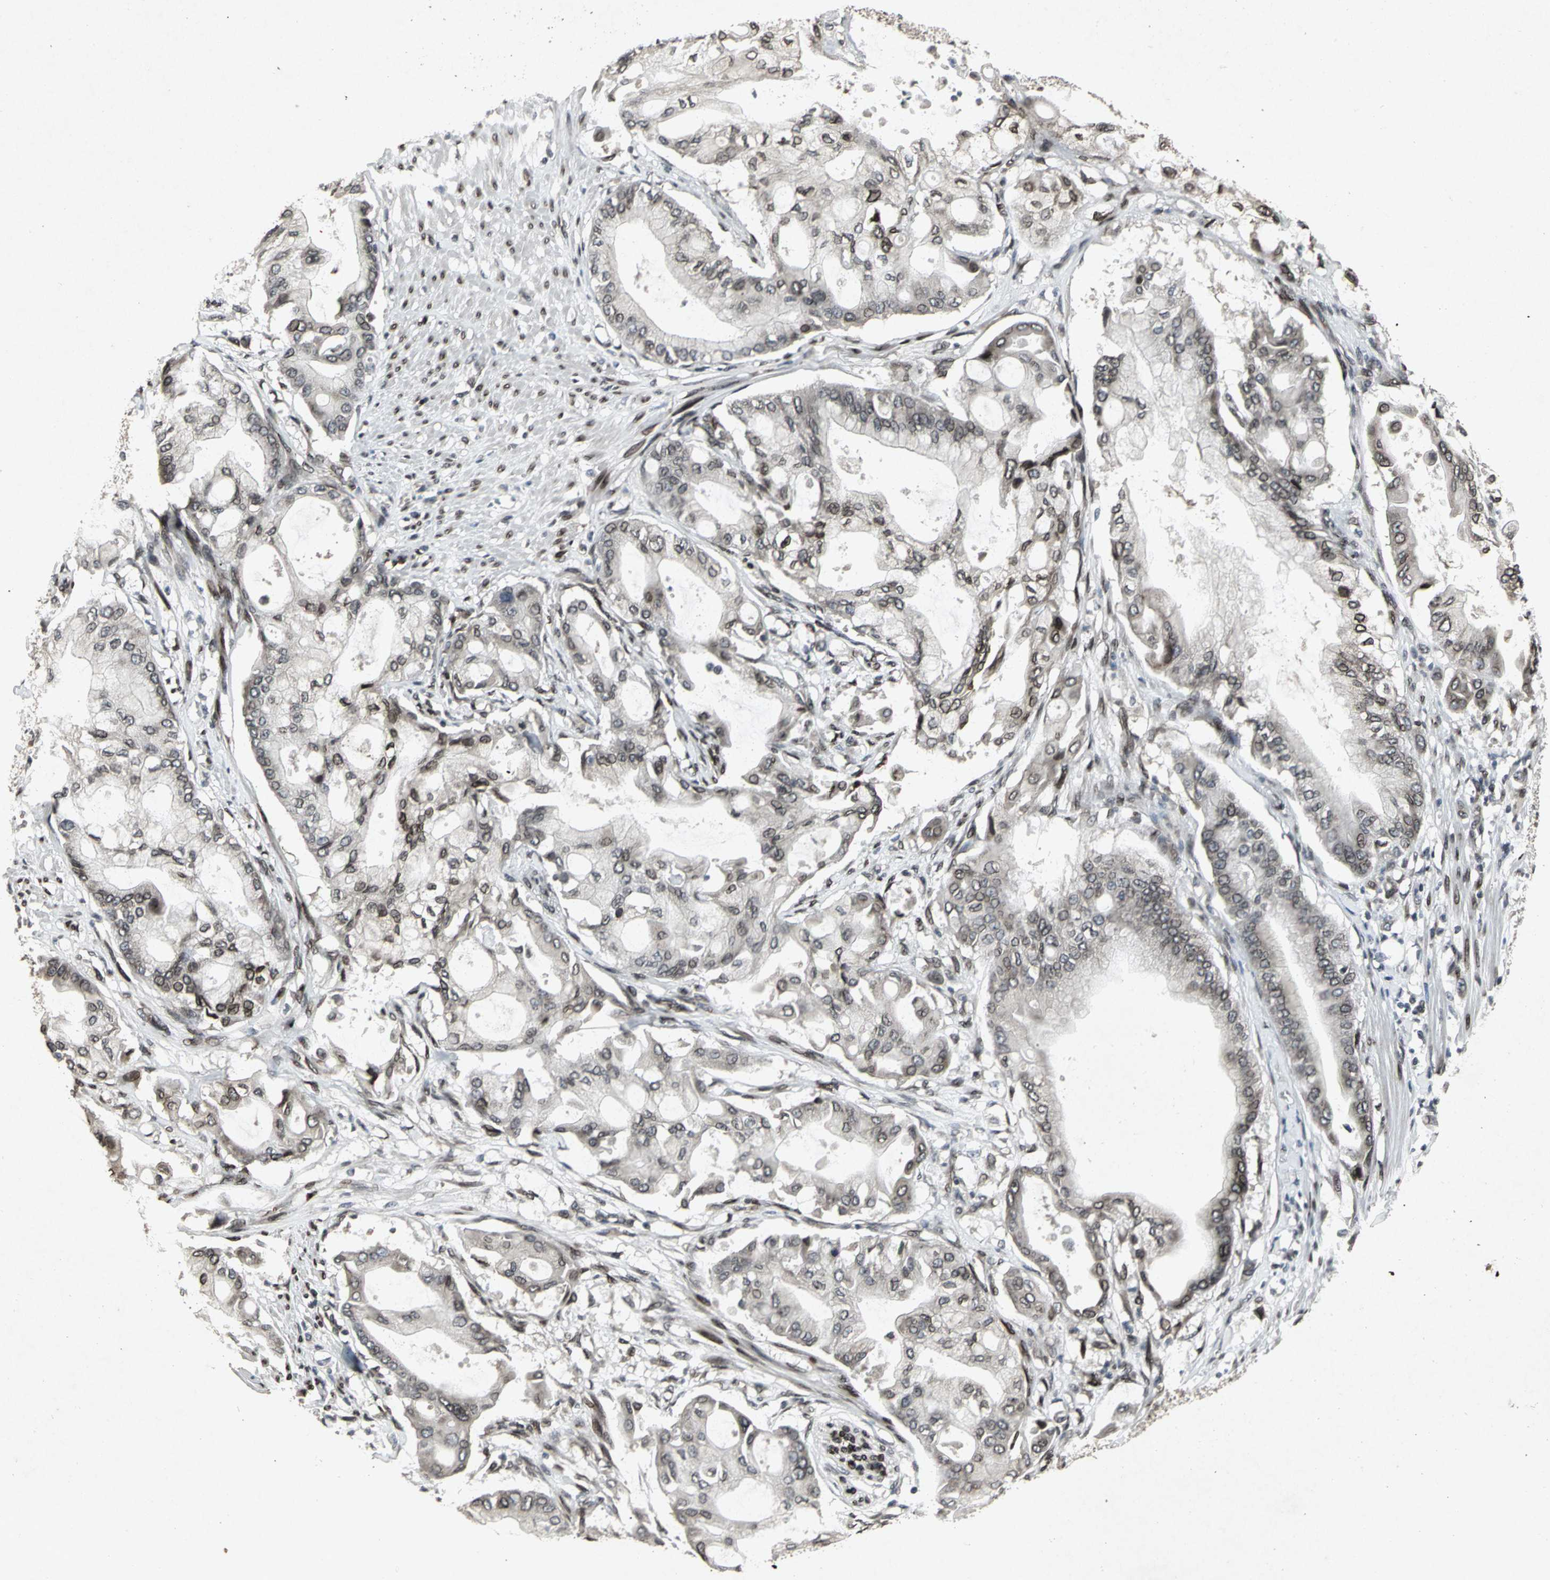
{"staining": {"intensity": "moderate", "quantity": ">75%", "location": "nuclear"}, "tissue": "pancreatic cancer", "cell_type": "Tumor cells", "image_type": "cancer", "snomed": [{"axis": "morphology", "description": "Adenocarcinoma, NOS"}, {"axis": "morphology", "description": "Adenocarcinoma, metastatic, NOS"}, {"axis": "topography", "description": "Lymph node"}, {"axis": "topography", "description": "Pancreas"}, {"axis": "topography", "description": "Duodenum"}], "caption": "The immunohistochemical stain labels moderate nuclear positivity in tumor cells of adenocarcinoma (pancreatic) tissue.", "gene": "SH2B3", "patient": {"sex": "female", "age": 64}}